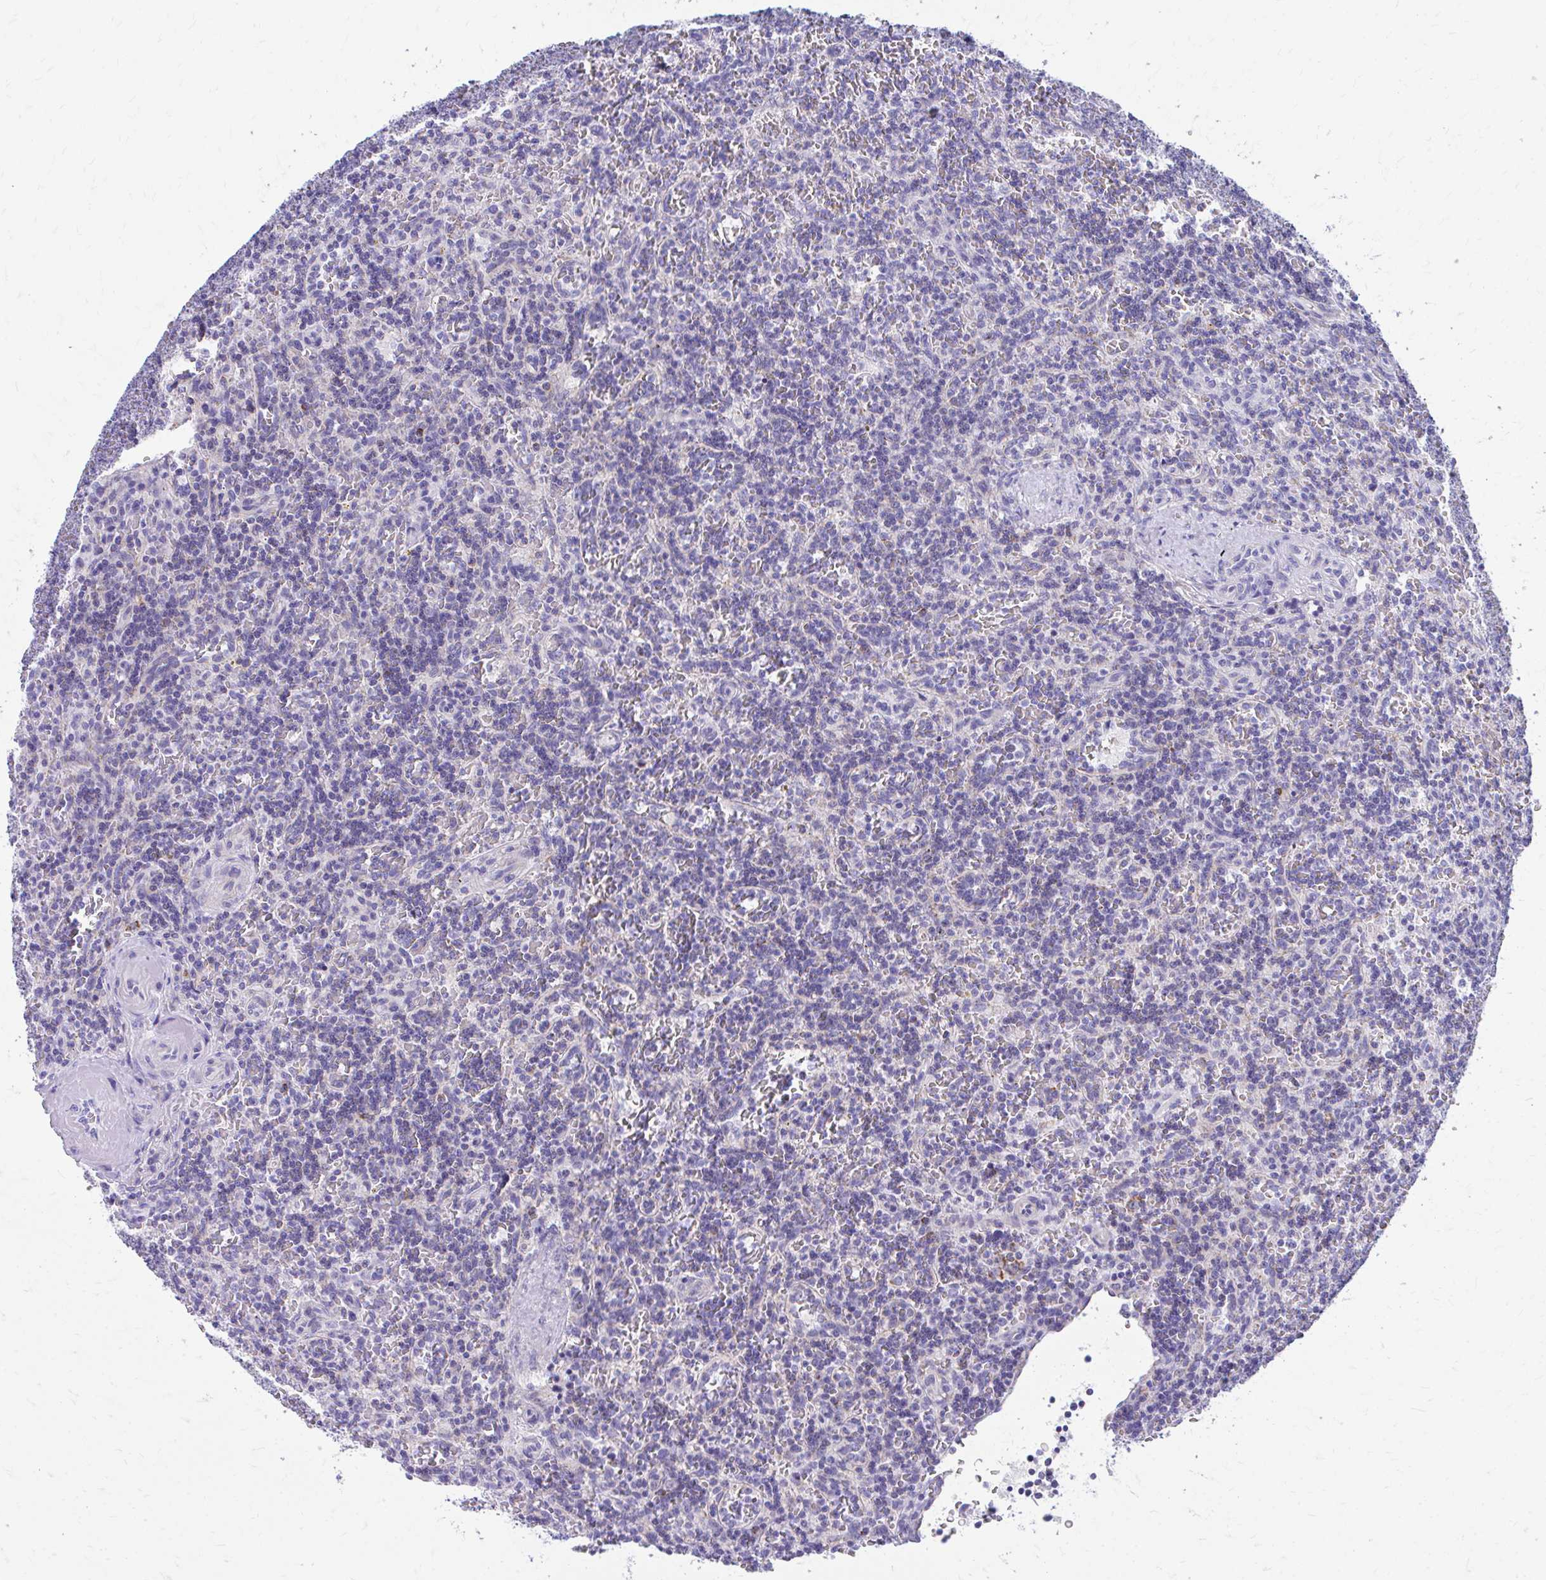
{"staining": {"intensity": "negative", "quantity": "none", "location": "none"}, "tissue": "lymphoma", "cell_type": "Tumor cells", "image_type": "cancer", "snomed": [{"axis": "morphology", "description": "Malignant lymphoma, non-Hodgkin's type, Low grade"}, {"axis": "topography", "description": "Spleen"}], "caption": "Immunohistochemistry (IHC) photomicrograph of low-grade malignant lymphoma, non-Hodgkin's type stained for a protein (brown), which demonstrates no staining in tumor cells.", "gene": "MRPL19", "patient": {"sex": "male", "age": 73}}